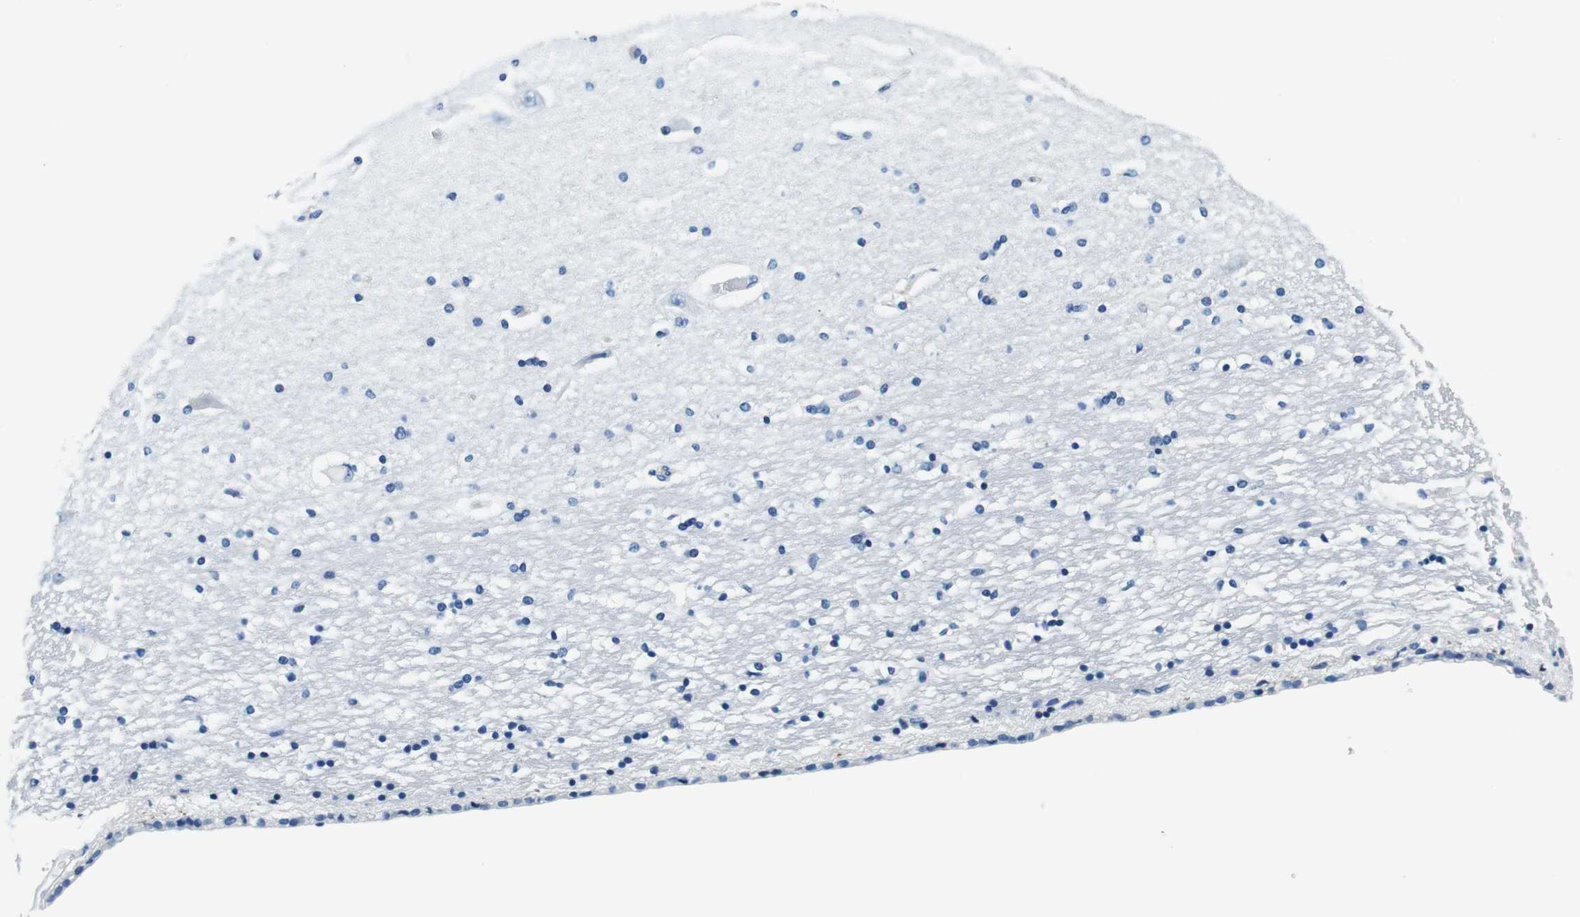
{"staining": {"intensity": "negative", "quantity": "none", "location": "none"}, "tissue": "hippocampus", "cell_type": "Glial cells", "image_type": "normal", "snomed": [{"axis": "morphology", "description": "Normal tissue, NOS"}, {"axis": "topography", "description": "Hippocampus"}], "caption": "This photomicrograph is of unremarkable hippocampus stained with IHC to label a protein in brown with the nuclei are counter-stained blue. There is no expression in glial cells.", "gene": "HLA", "patient": {"sex": "female", "age": 54}}